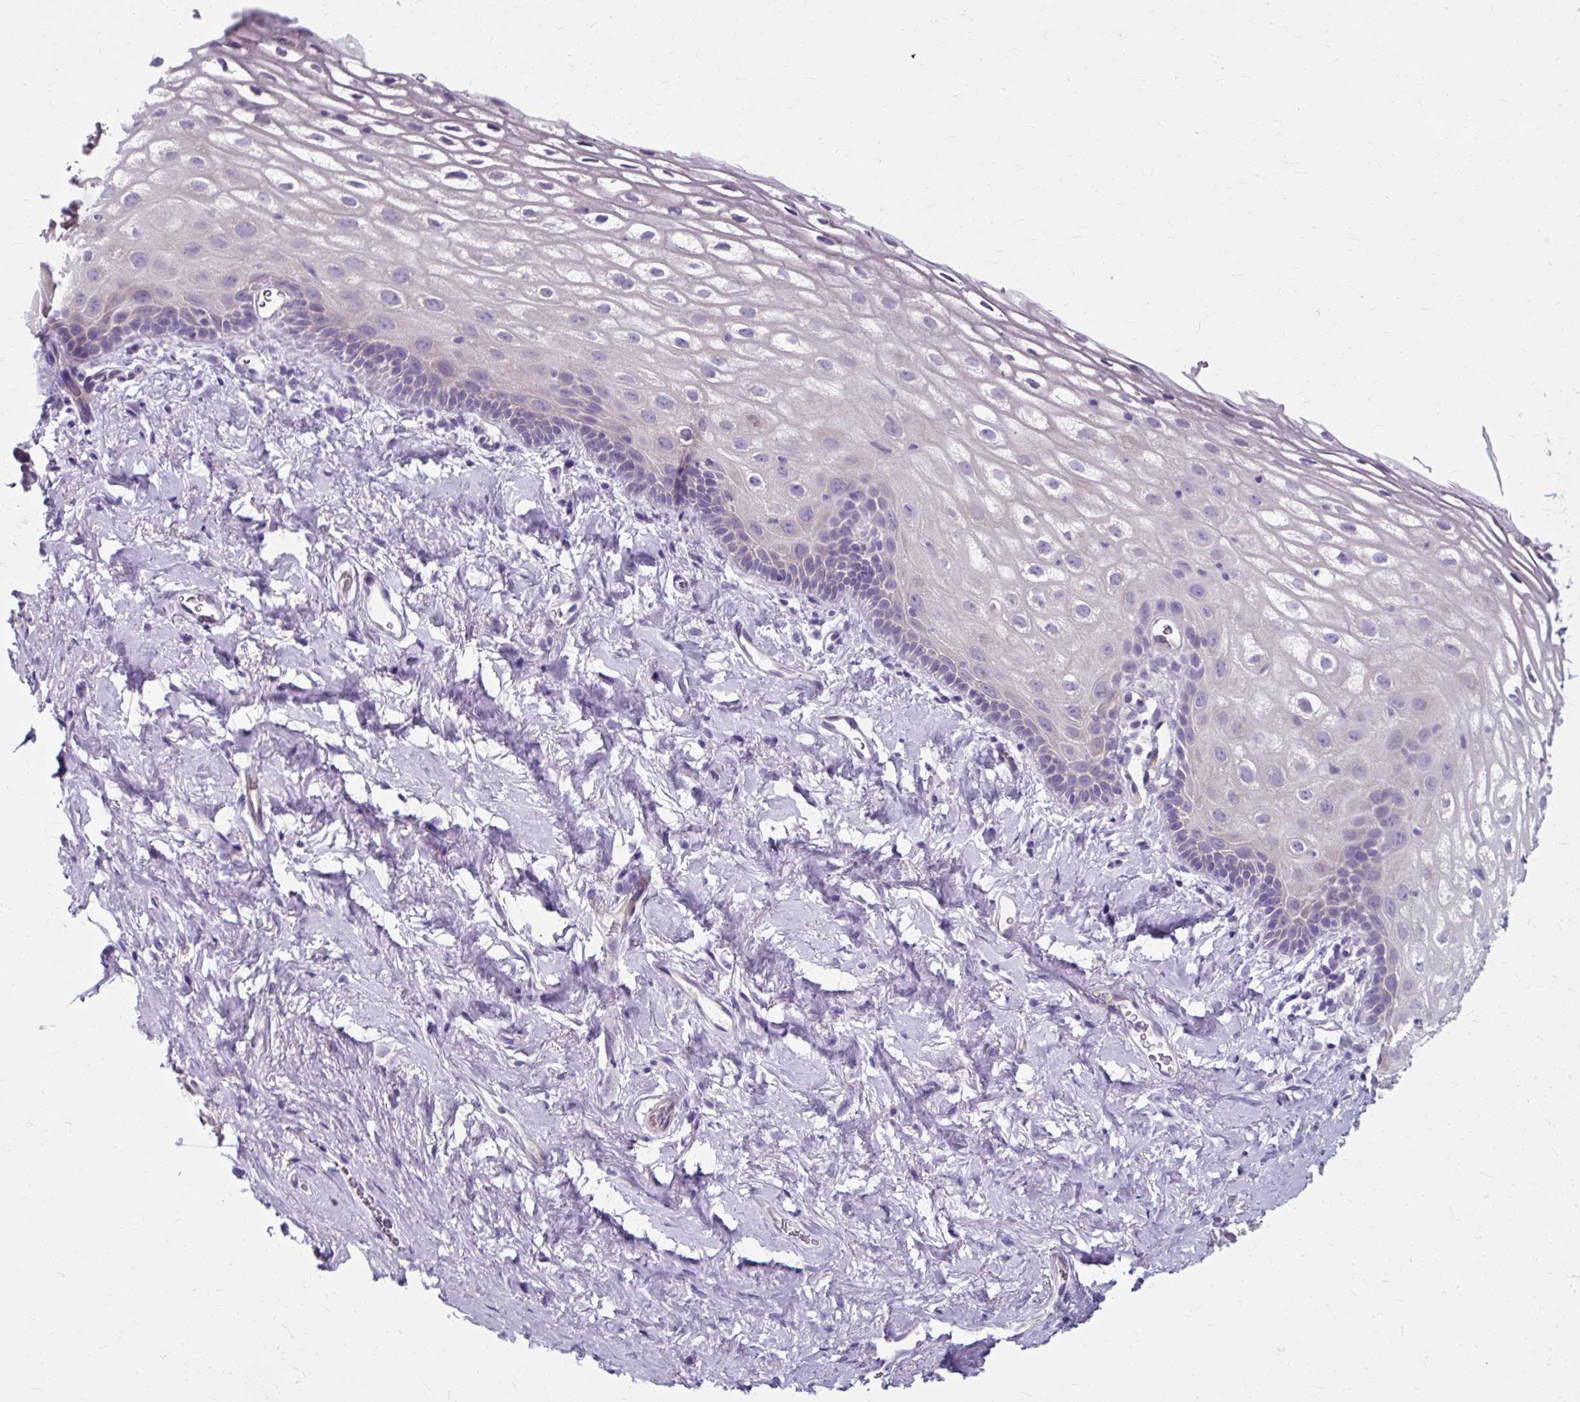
{"staining": {"intensity": "negative", "quantity": "none", "location": "none"}, "tissue": "vagina", "cell_type": "Squamous epithelial cells", "image_type": "normal", "snomed": [{"axis": "morphology", "description": "Normal tissue, NOS"}, {"axis": "morphology", "description": "Adenocarcinoma, NOS"}, {"axis": "topography", "description": "Rectum"}, {"axis": "topography", "description": "Vagina"}, {"axis": "topography", "description": "Peripheral nerve tissue"}], "caption": "Immunohistochemical staining of normal human vagina reveals no significant positivity in squamous epithelial cells.", "gene": "ZNF555", "patient": {"sex": "female", "age": 71}}